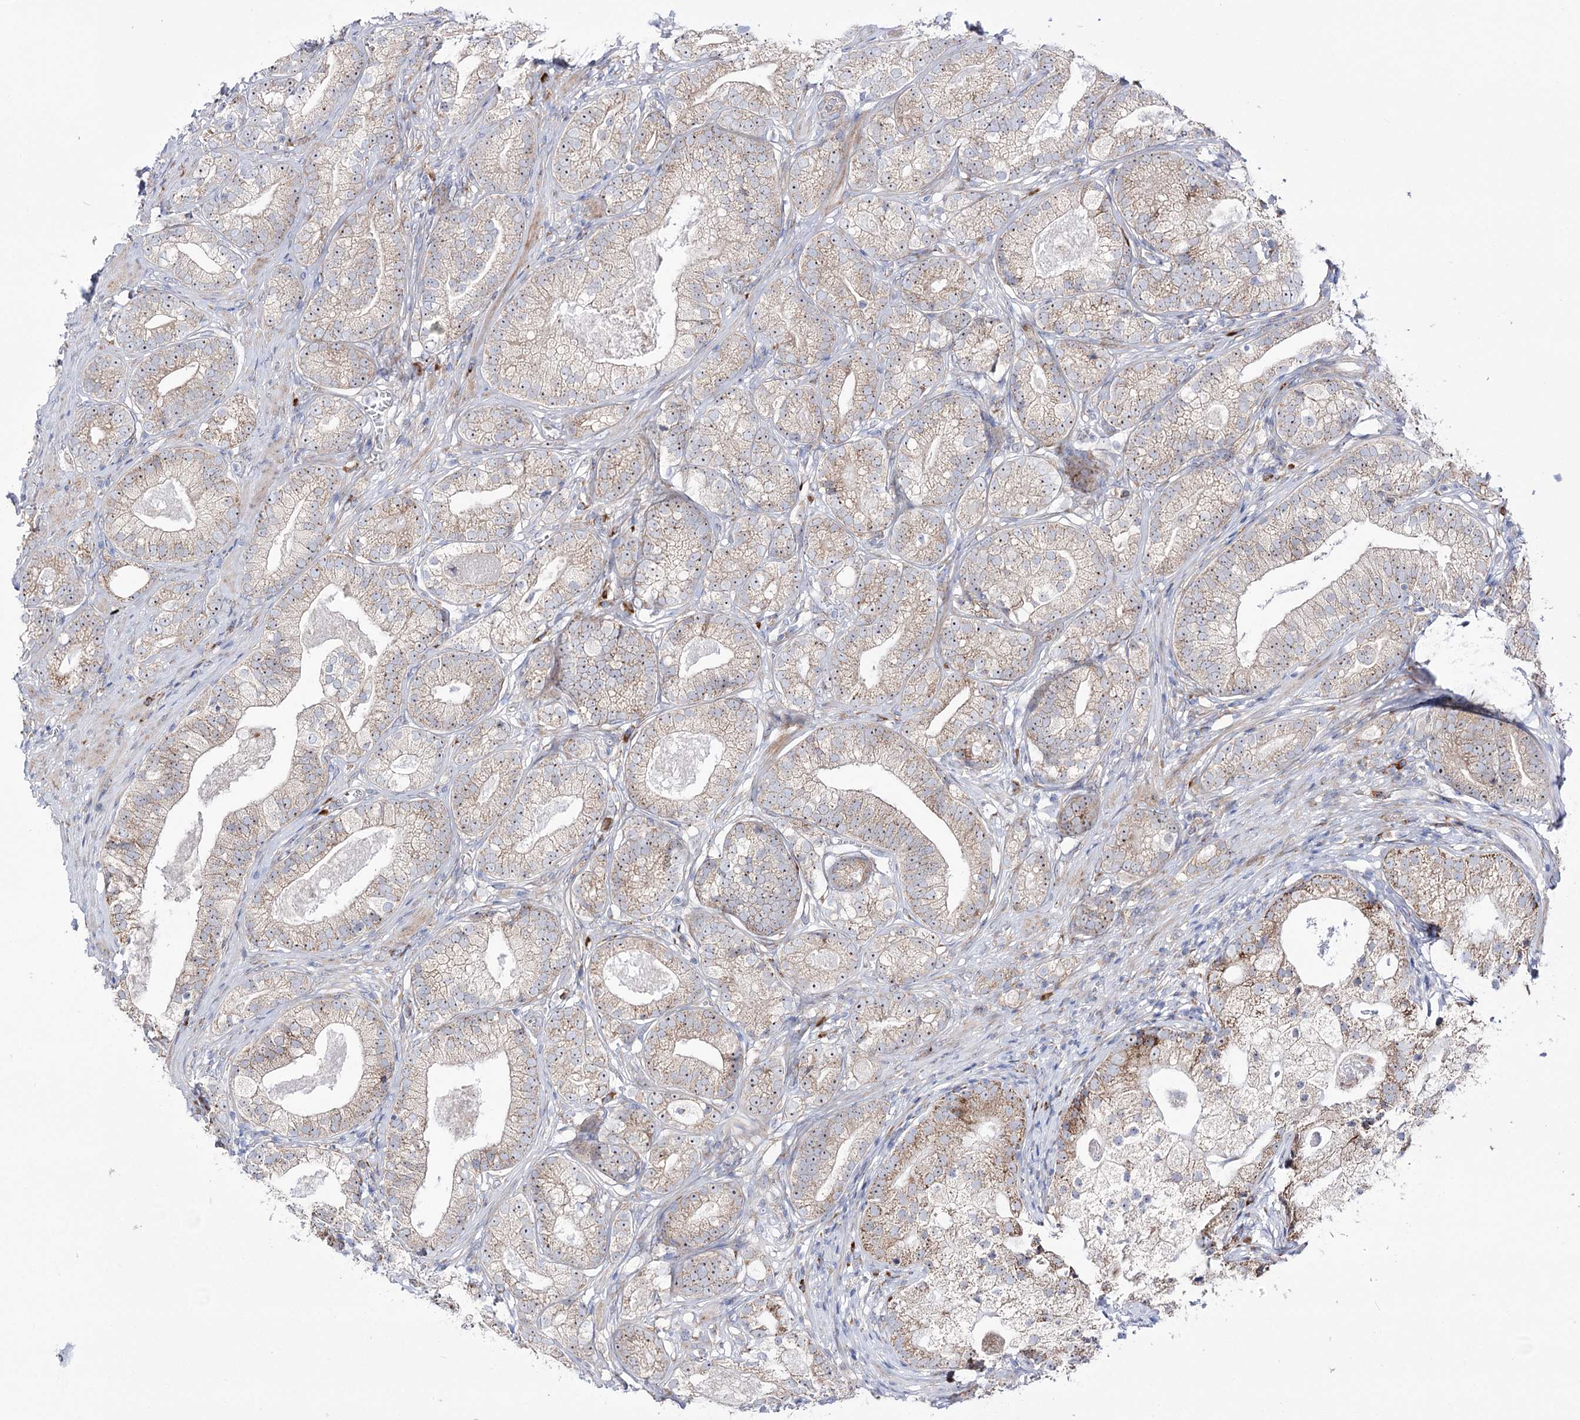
{"staining": {"intensity": "moderate", "quantity": "25%-75%", "location": "cytoplasmic/membranous"}, "tissue": "prostate cancer", "cell_type": "Tumor cells", "image_type": "cancer", "snomed": [{"axis": "morphology", "description": "Adenocarcinoma, High grade"}, {"axis": "topography", "description": "Prostate"}], "caption": "Protein staining of prostate cancer (high-grade adenocarcinoma) tissue demonstrates moderate cytoplasmic/membranous staining in approximately 25%-75% of tumor cells. Using DAB (brown) and hematoxylin (blue) stains, captured at high magnification using brightfield microscopy.", "gene": "METTL5", "patient": {"sex": "male", "age": 69}}